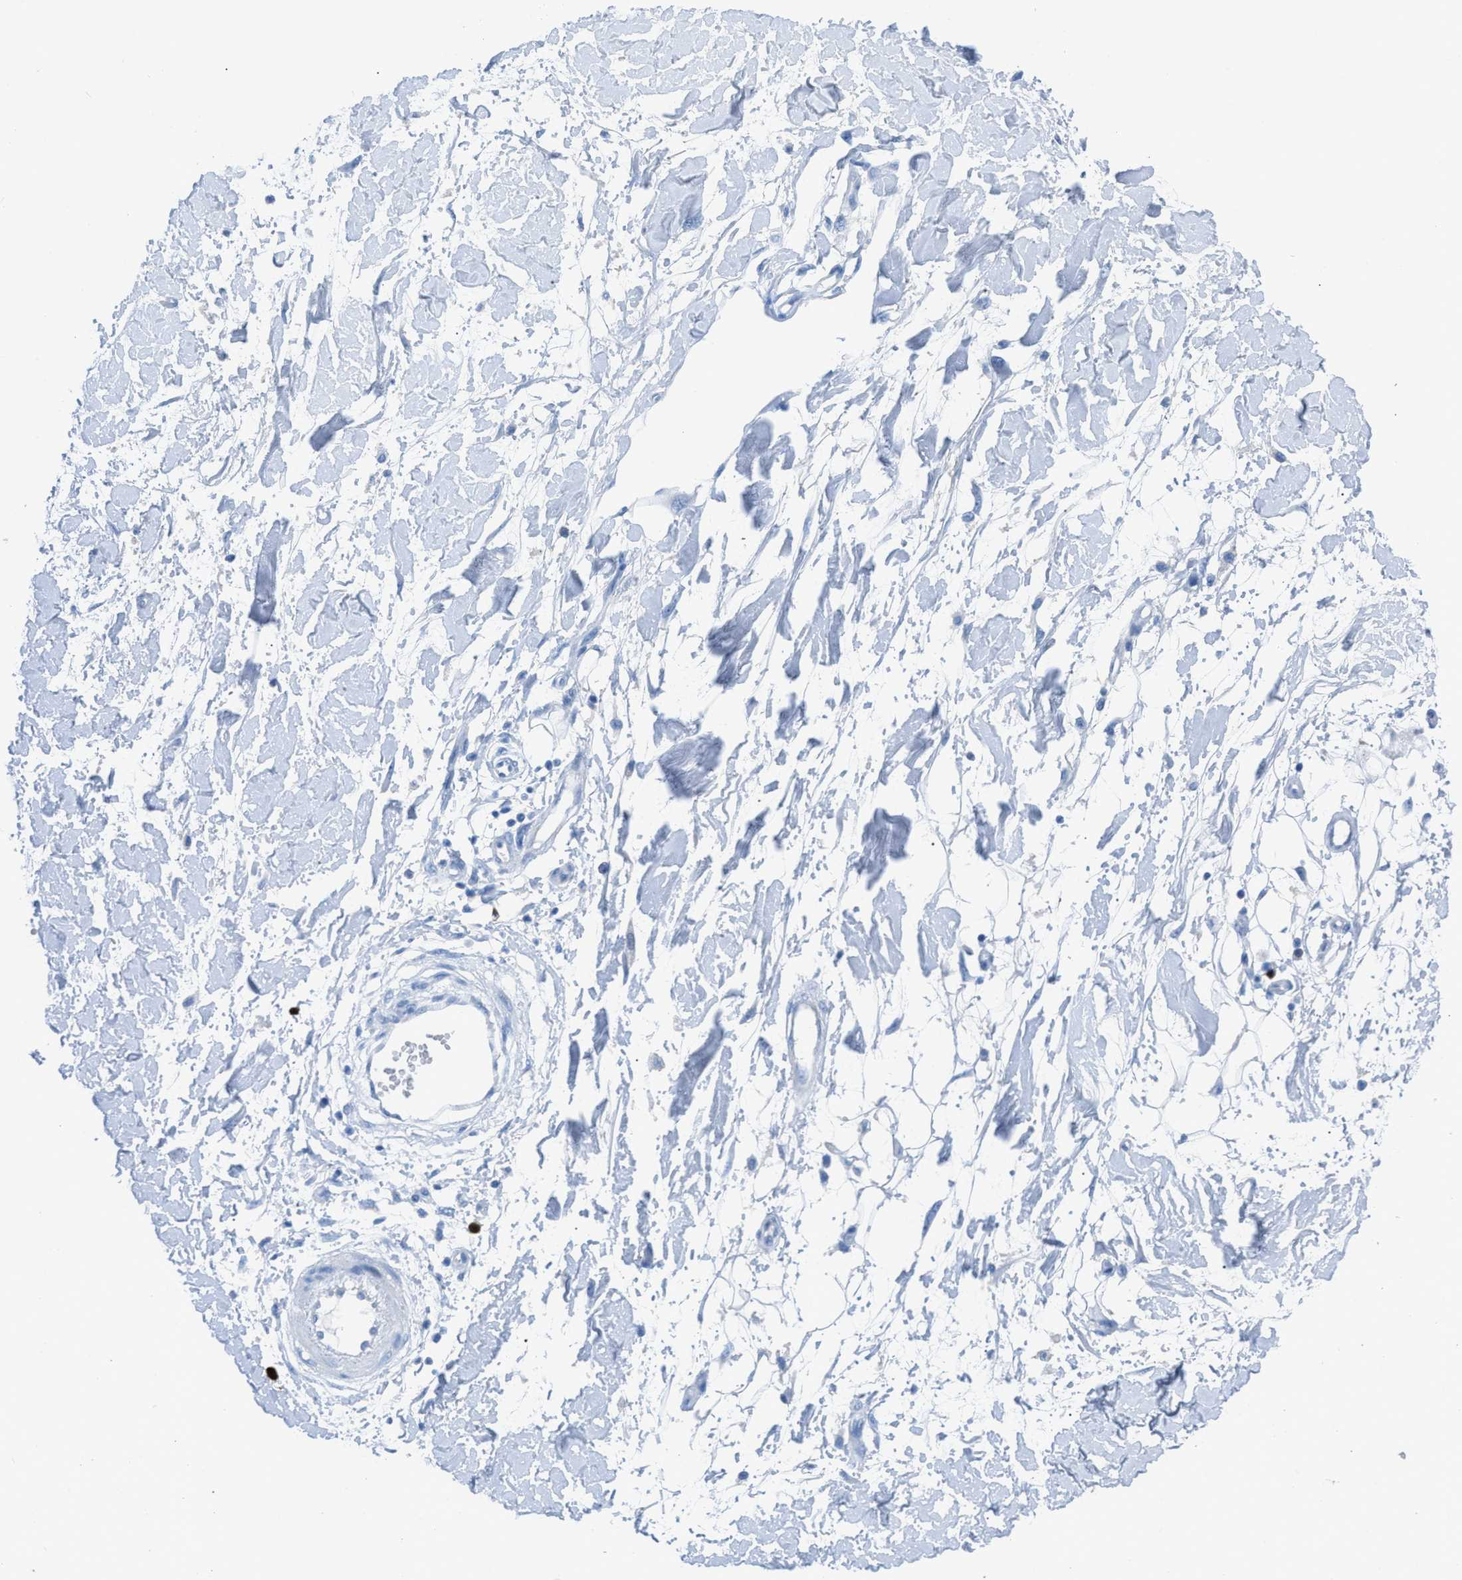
{"staining": {"intensity": "negative", "quantity": "none", "location": "none"}, "tissue": "adipose tissue", "cell_type": "Adipocytes", "image_type": "normal", "snomed": [{"axis": "morphology", "description": "Normal tissue, NOS"}, {"axis": "morphology", "description": "Squamous cell carcinoma, NOS"}, {"axis": "topography", "description": "Skin"}, {"axis": "topography", "description": "Peripheral nerve tissue"}], "caption": "Immunohistochemistry micrograph of unremarkable adipose tissue: adipose tissue stained with DAB reveals no significant protein positivity in adipocytes.", "gene": "TCL1A", "patient": {"sex": "male", "age": 83}}